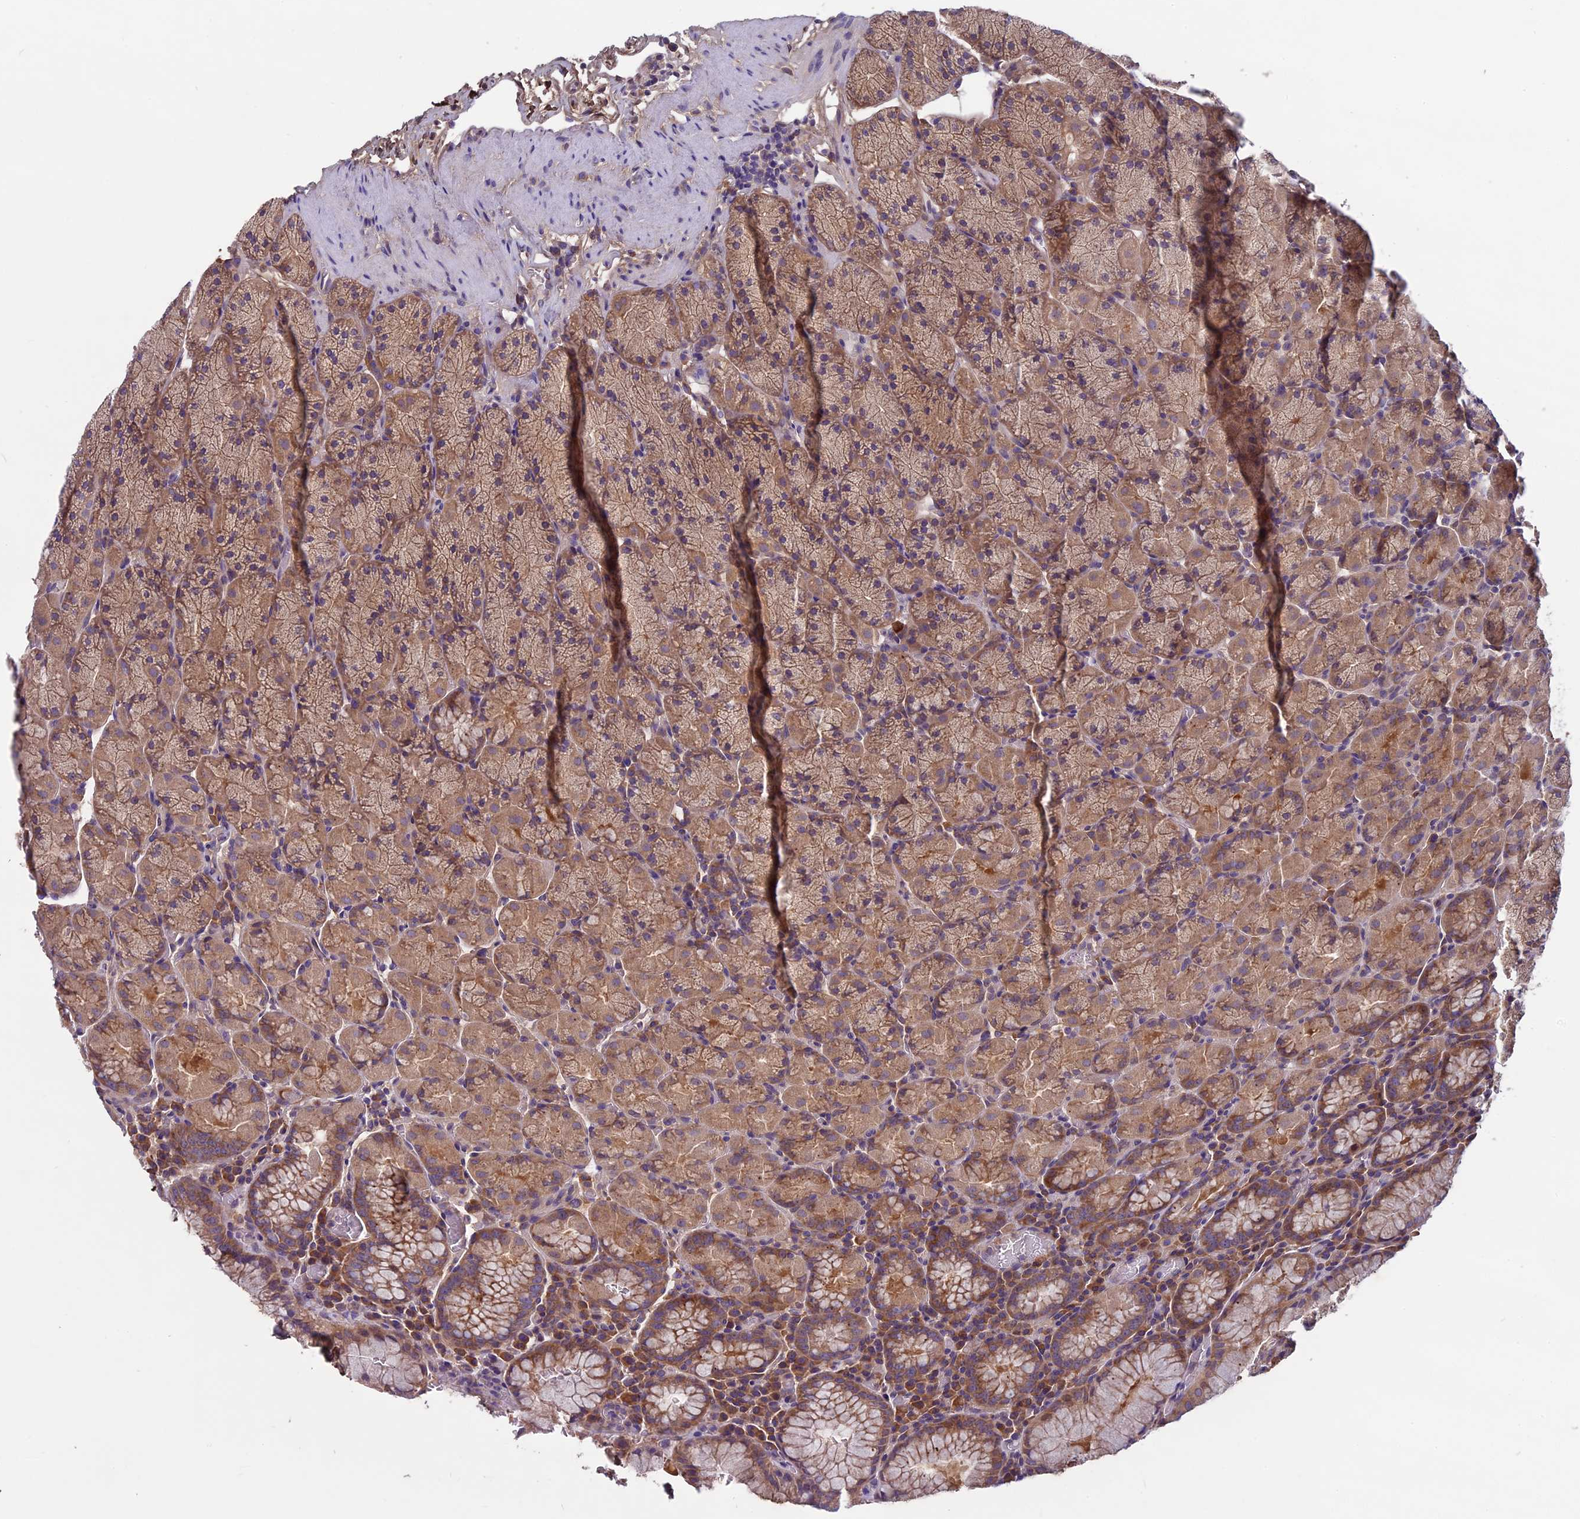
{"staining": {"intensity": "moderate", "quantity": ">75%", "location": "cytoplasmic/membranous"}, "tissue": "stomach", "cell_type": "Glandular cells", "image_type": "normal", "snomed": [{"axis": "morphology", "description": "Normal tissue, NOS"}, {"axis": "topography", "description": "Stomach, upper"}, {"axis": "topography", "description": "Stomach, lower"}], "caption": "IHC staining of normal stomach, which shows medium levels of moderate cytoplasmic/membranous expression in approximately >75% of glandular cells indicating moderate cytoplasmic/membranous protein expression. The staining was performed using DAB (3,3'-diaminobenzidine) (brown) for protein detection and nuclei were counterstained in hematoxylin (blue).", "gene": "DCTN5", "patient": {"sex": "male", "age": 80}}